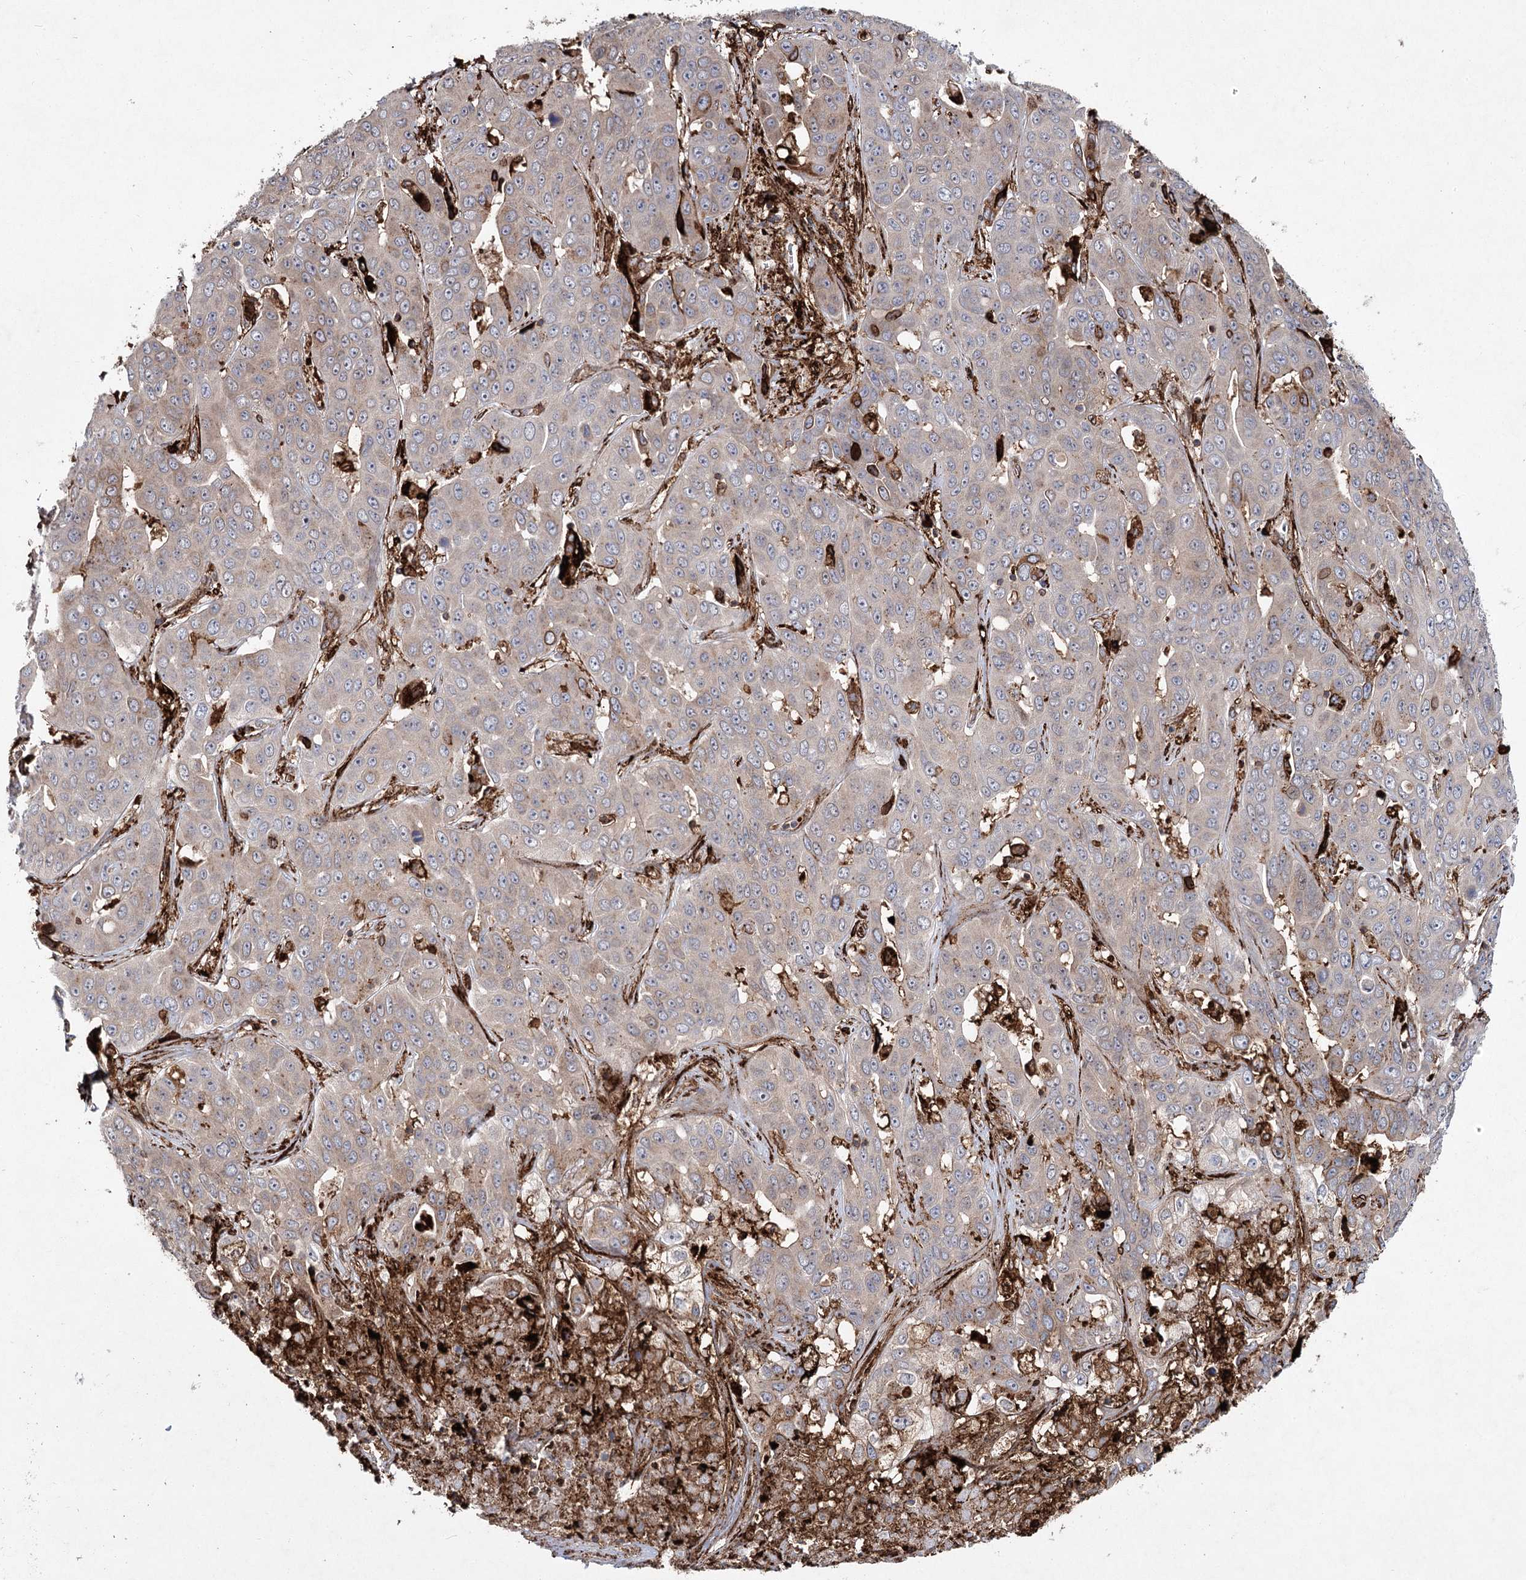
{"staining": {"intensity": "negative", "quantity": "none", "location": "none"}, "tissue": "liver cancer", "cell_type": "Tumor cells", "image_type": "cancer", "snomed": [{"axis": "morphology", "description": "Cholangiocarcinoma"}, {"axis": "topography", "description": "Liver"}], "caption": "DAB (3,3'-diaminobenzidine) immunohistochemical staining of cholangiocarcinoma (liver) displays no significant staining in tumor cells.", "gene": "DCUN1D4", "patient": {"sex": "female", "age": 52}}